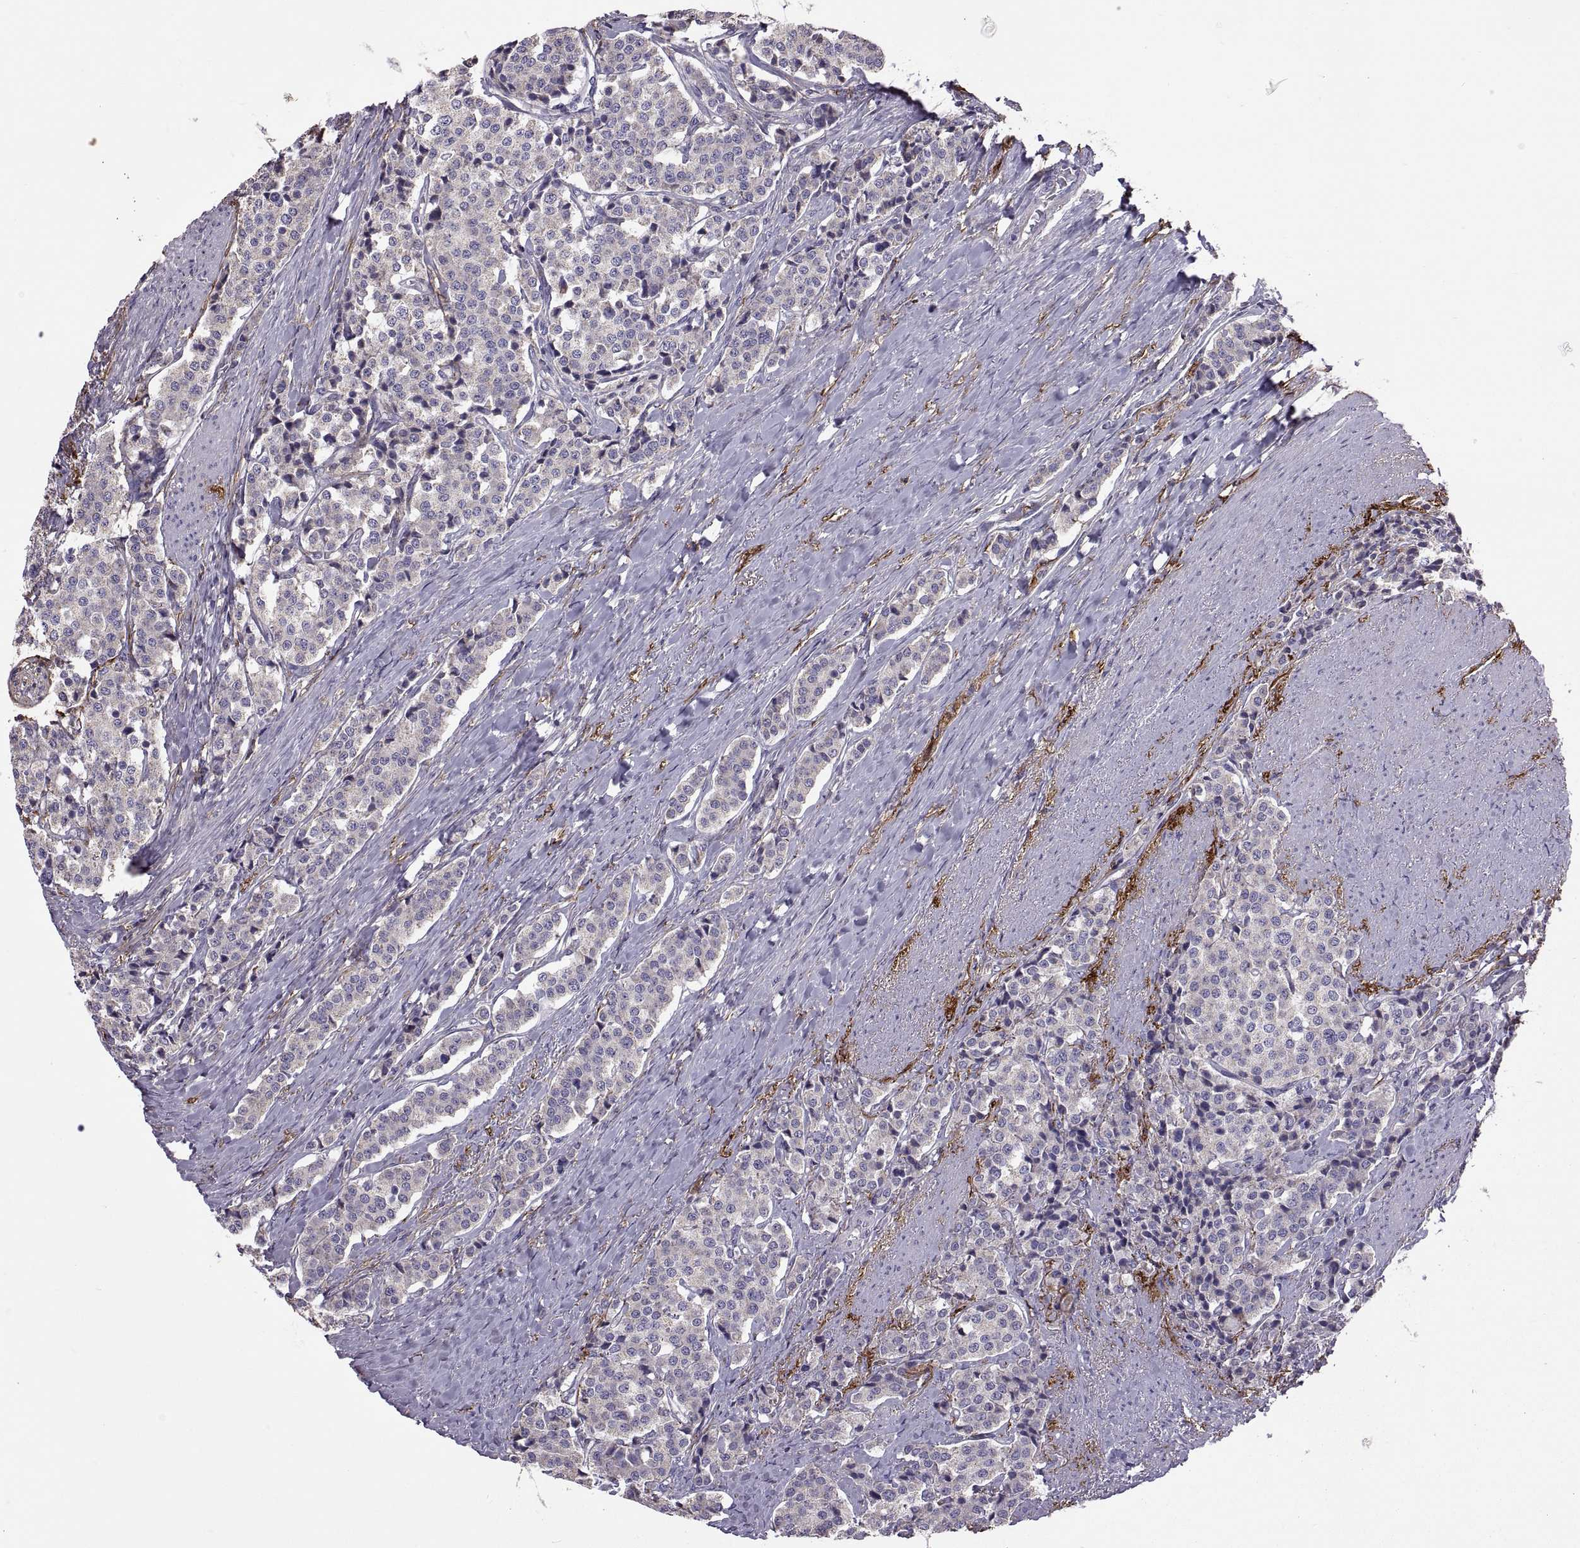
{"staining": {"intensity": "negative", "quantity": "none", "location": "none"}, "tissue": "carcinoid", "cell_type": "Tumor cells", "image_type": "cancer", "snomed": [{"axis": "morphology", "description": "Carcinoid, malignant, NOS"}, {"axis": "topography", "description": "Small intestine"}], "caption": "Malignant carcinoid stained for a protein using immunohistochemistry (IHC) displays no staining tumor cells.", "gene": "EMILIN2", "patient": {"sex": "female", "age": 58}}